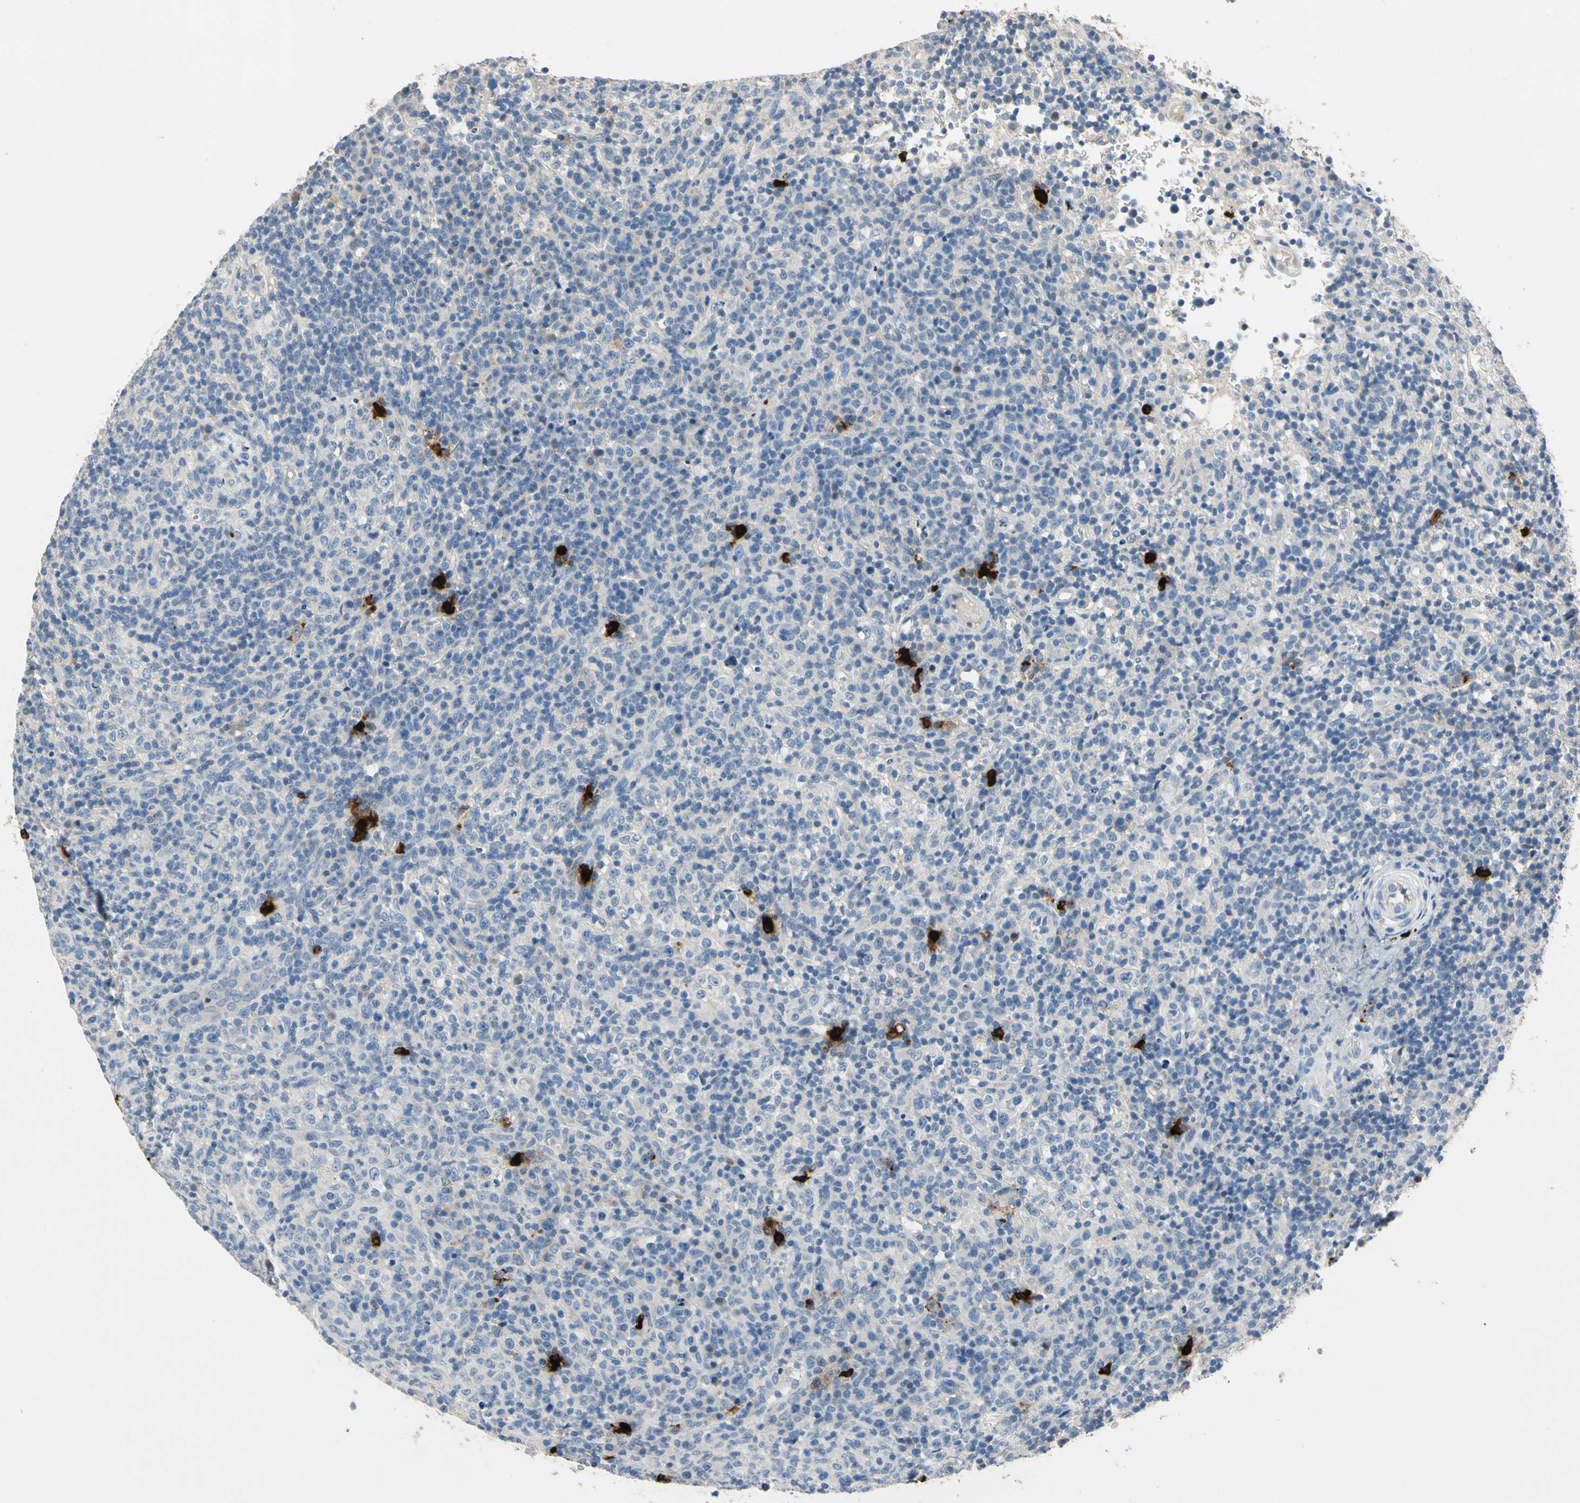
{"staining": {"intensity": "negative", "quantity": "none", "location": "none"}, "tissue": "lymphoma", "cell_type": "Tumor cells", "image_type": "cancer", "snomed": [{"axis": "morphology", "description": "Malignant lymphoma, non-Hodgkin's type, High grade"}, {"axis": "topography", "description": "Lymph node"}], "caption": "Lymphoma was stained to show a protein in brown. There is no significant positivity in tumor cells.", "gene": "CPA3", "patient": {"sex": "female", "age": 76}}